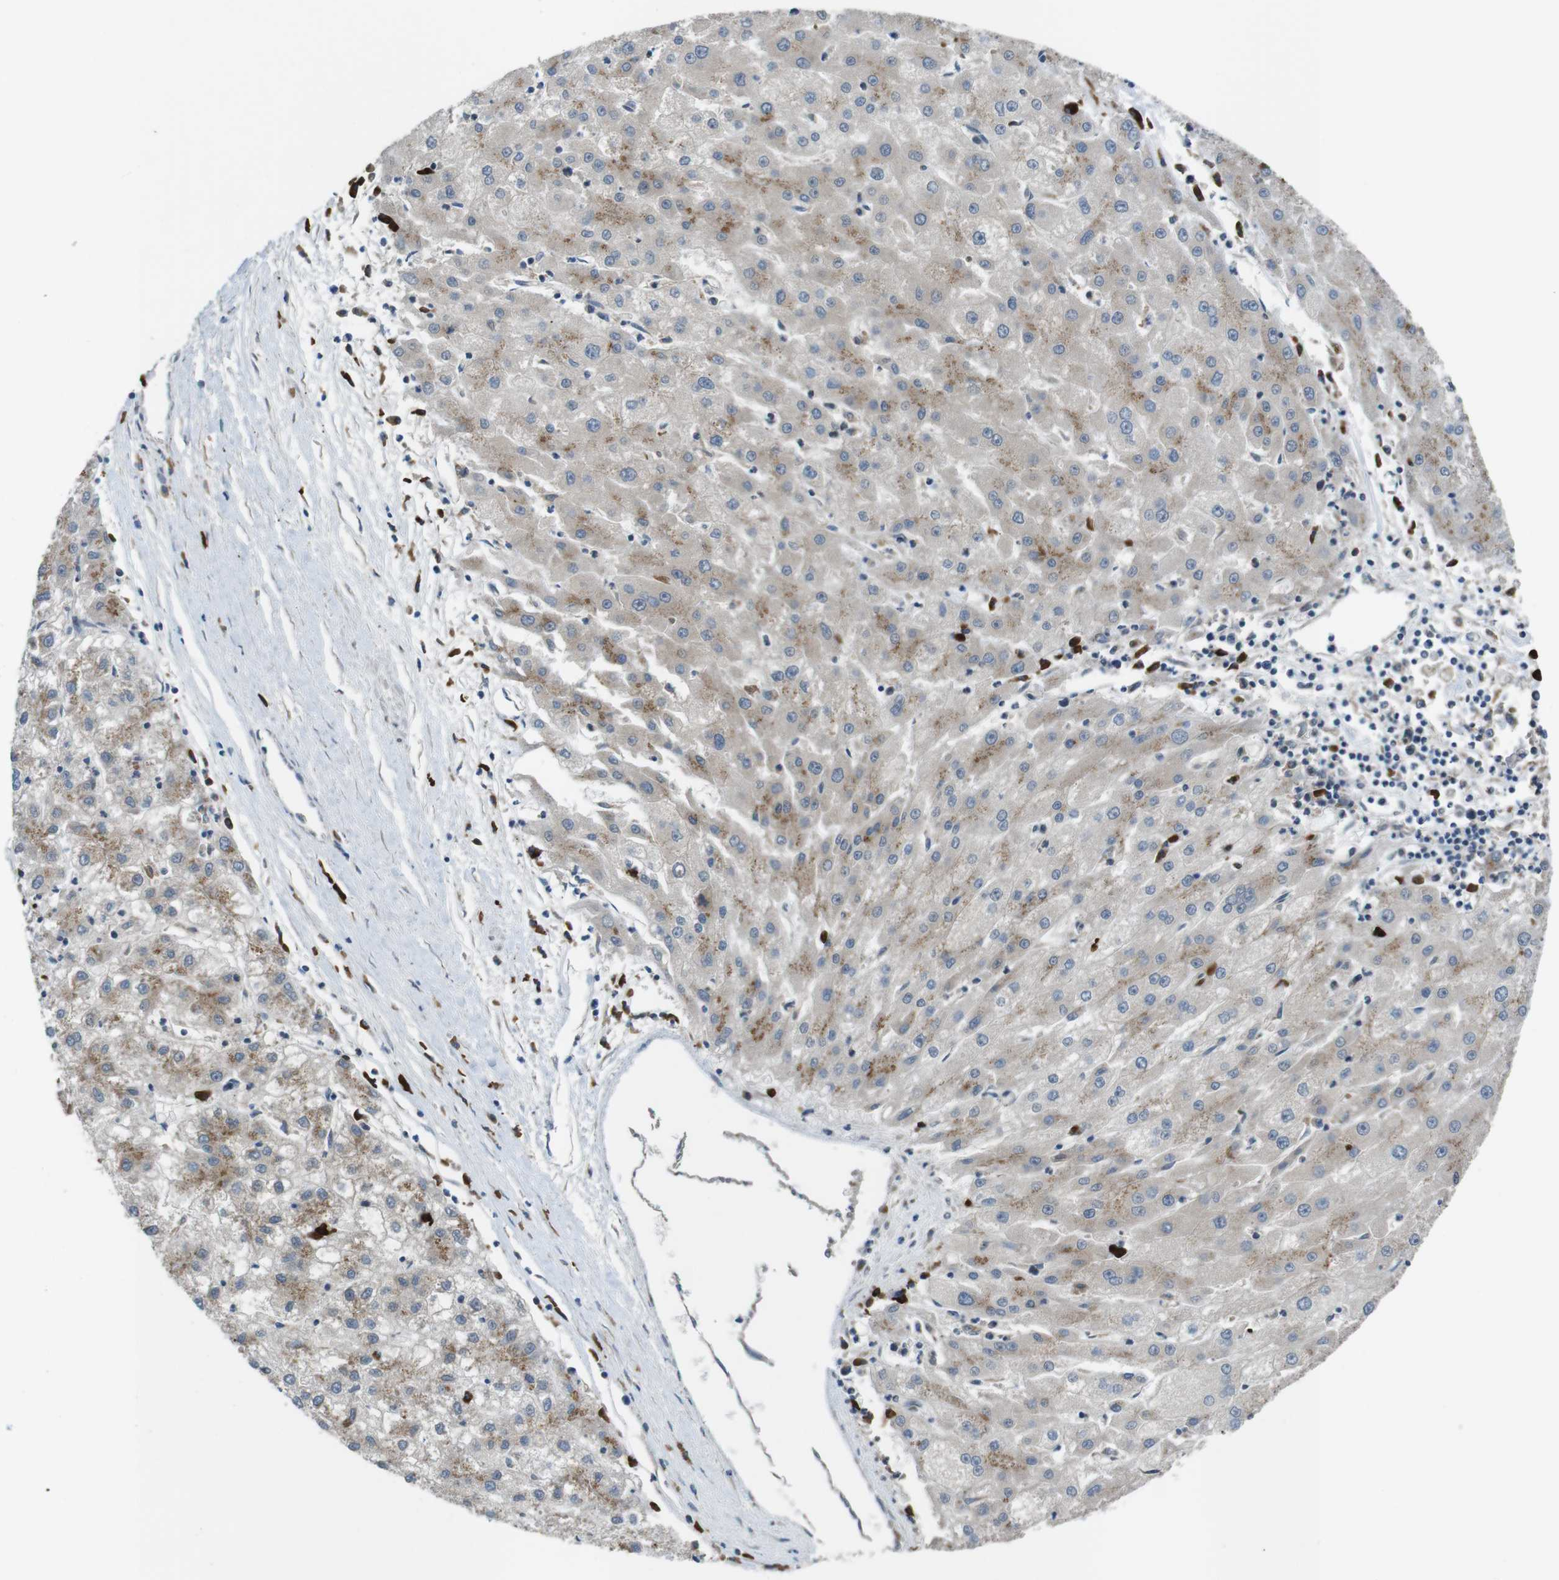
{"staining": {"intensity": "moderate", "quantity": "25%-75%", "location": "cytoplasmic/membranous"}, "tissue": "liver cancer", "cell_type": "Tumor cells", "image_type": "cancer", "snomed": [{"axis": "morphology", "description": "Carcinoma, Hepatocellular, NOS"}, {"axis": "topography", "description": "Liver"}], "caption": "Protein staining of liver hepatocellular carcinoma tissue demonstrates moderate cytoplasmic/membranous staining in about 25%-75% of tumor cells.", "gene": "ZFPL1", "patient": {"sex": "male", "age": 72}}